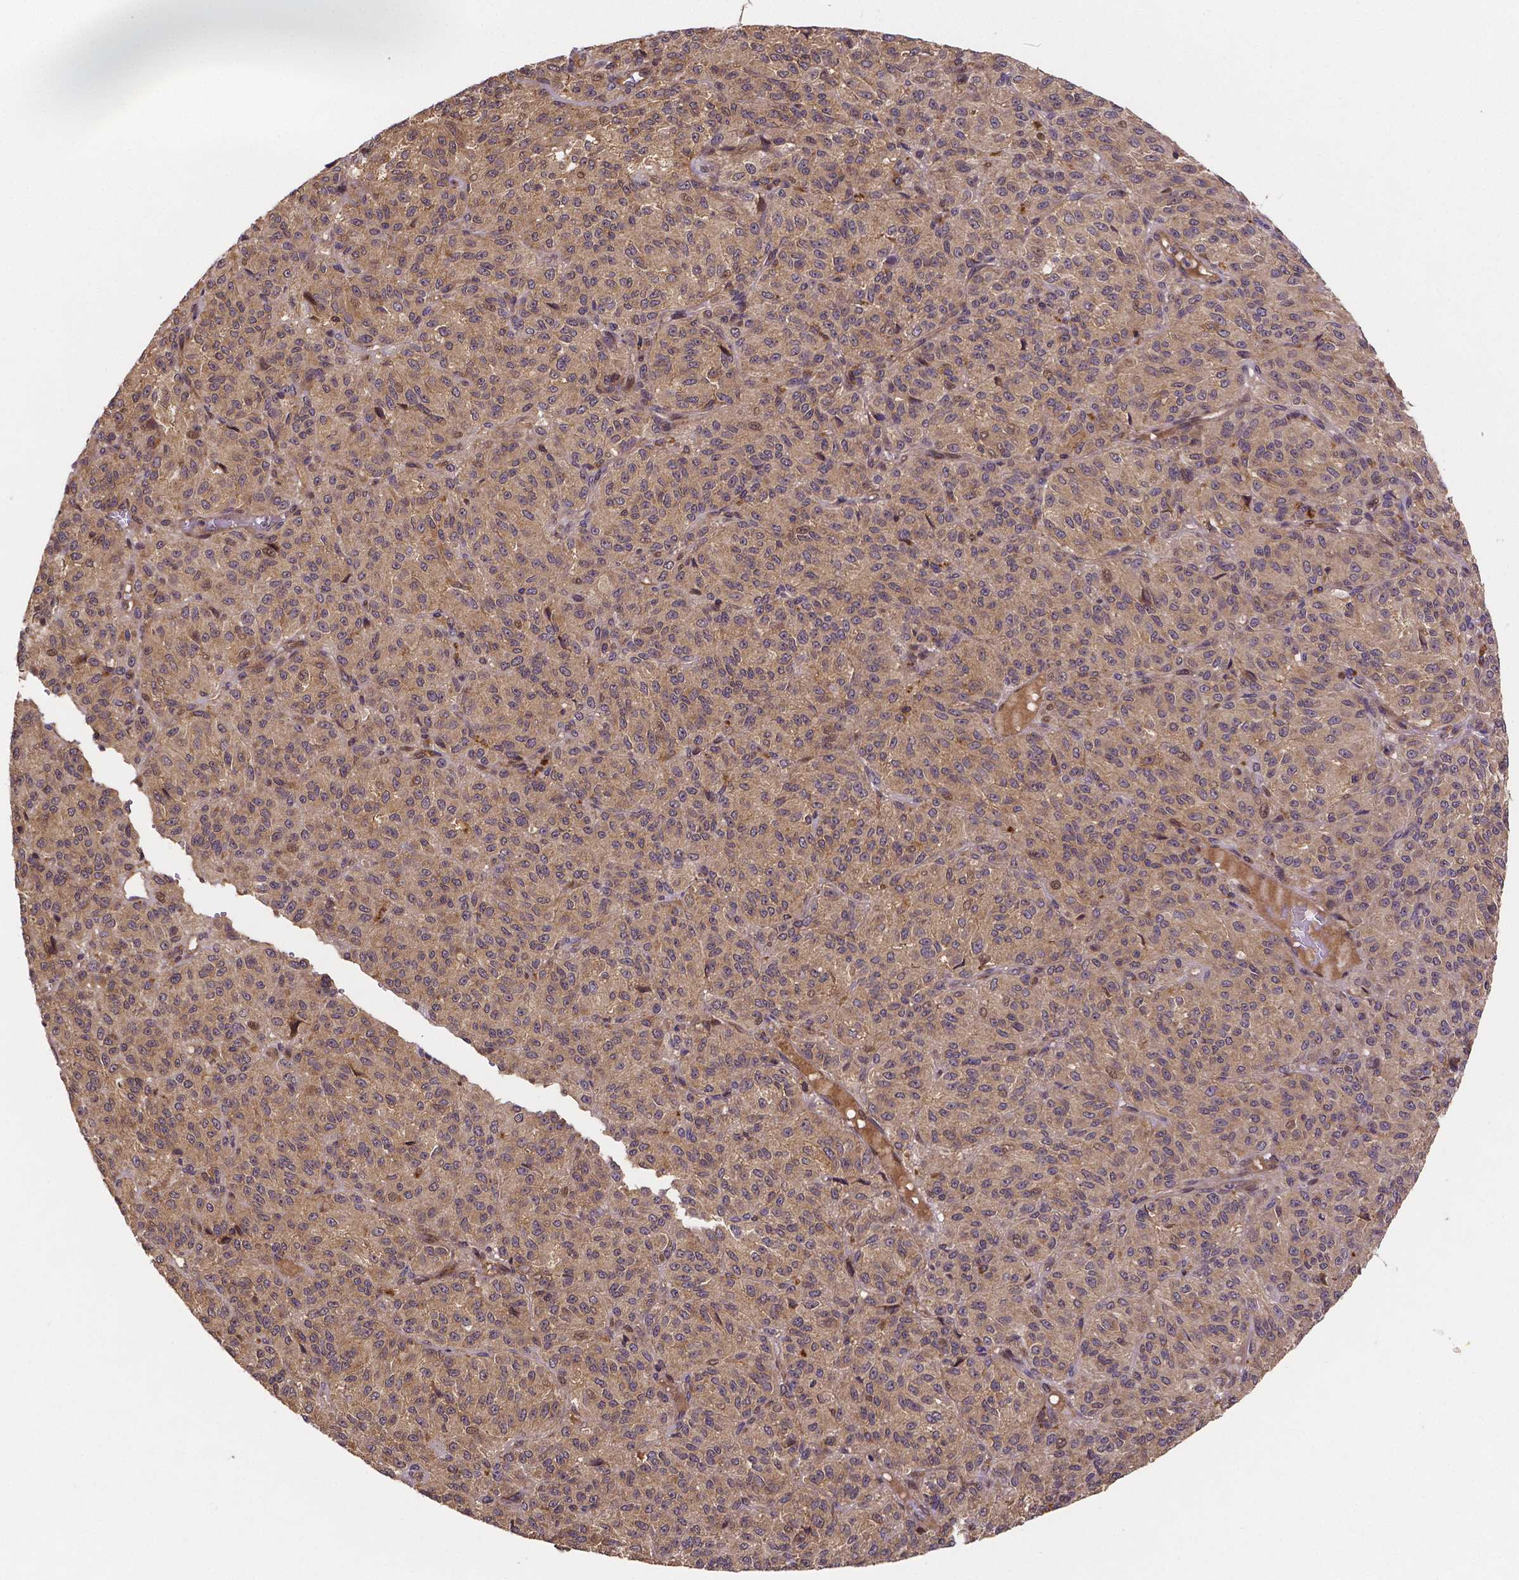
{"staining": {"intensity": "weak", "quantity": ">75%", "location": "cytoplasmic/membranous"}, "tissue": "melanoma", "cell_type": "Tumor cells", "image_type": "cancer", "snomed": [{"axis": "morphology", "description": "Malignant melanoma, Metastatic site"}, {"axis": "topography", "description": "Brain"}], "caption": "Malignant melanoma (metastatic site) tissue displays weak cytoplasmic/membranous positivity in approximately >75% of tumor cells The staining is performed using DAB (3,3'-diaminobenzidine) brown chromogen to label protein expression. The nuclei are counter-stained blue using hematoxylin.", "gene": "RNF123", "patient": {"sex": "female", "age": 56}}